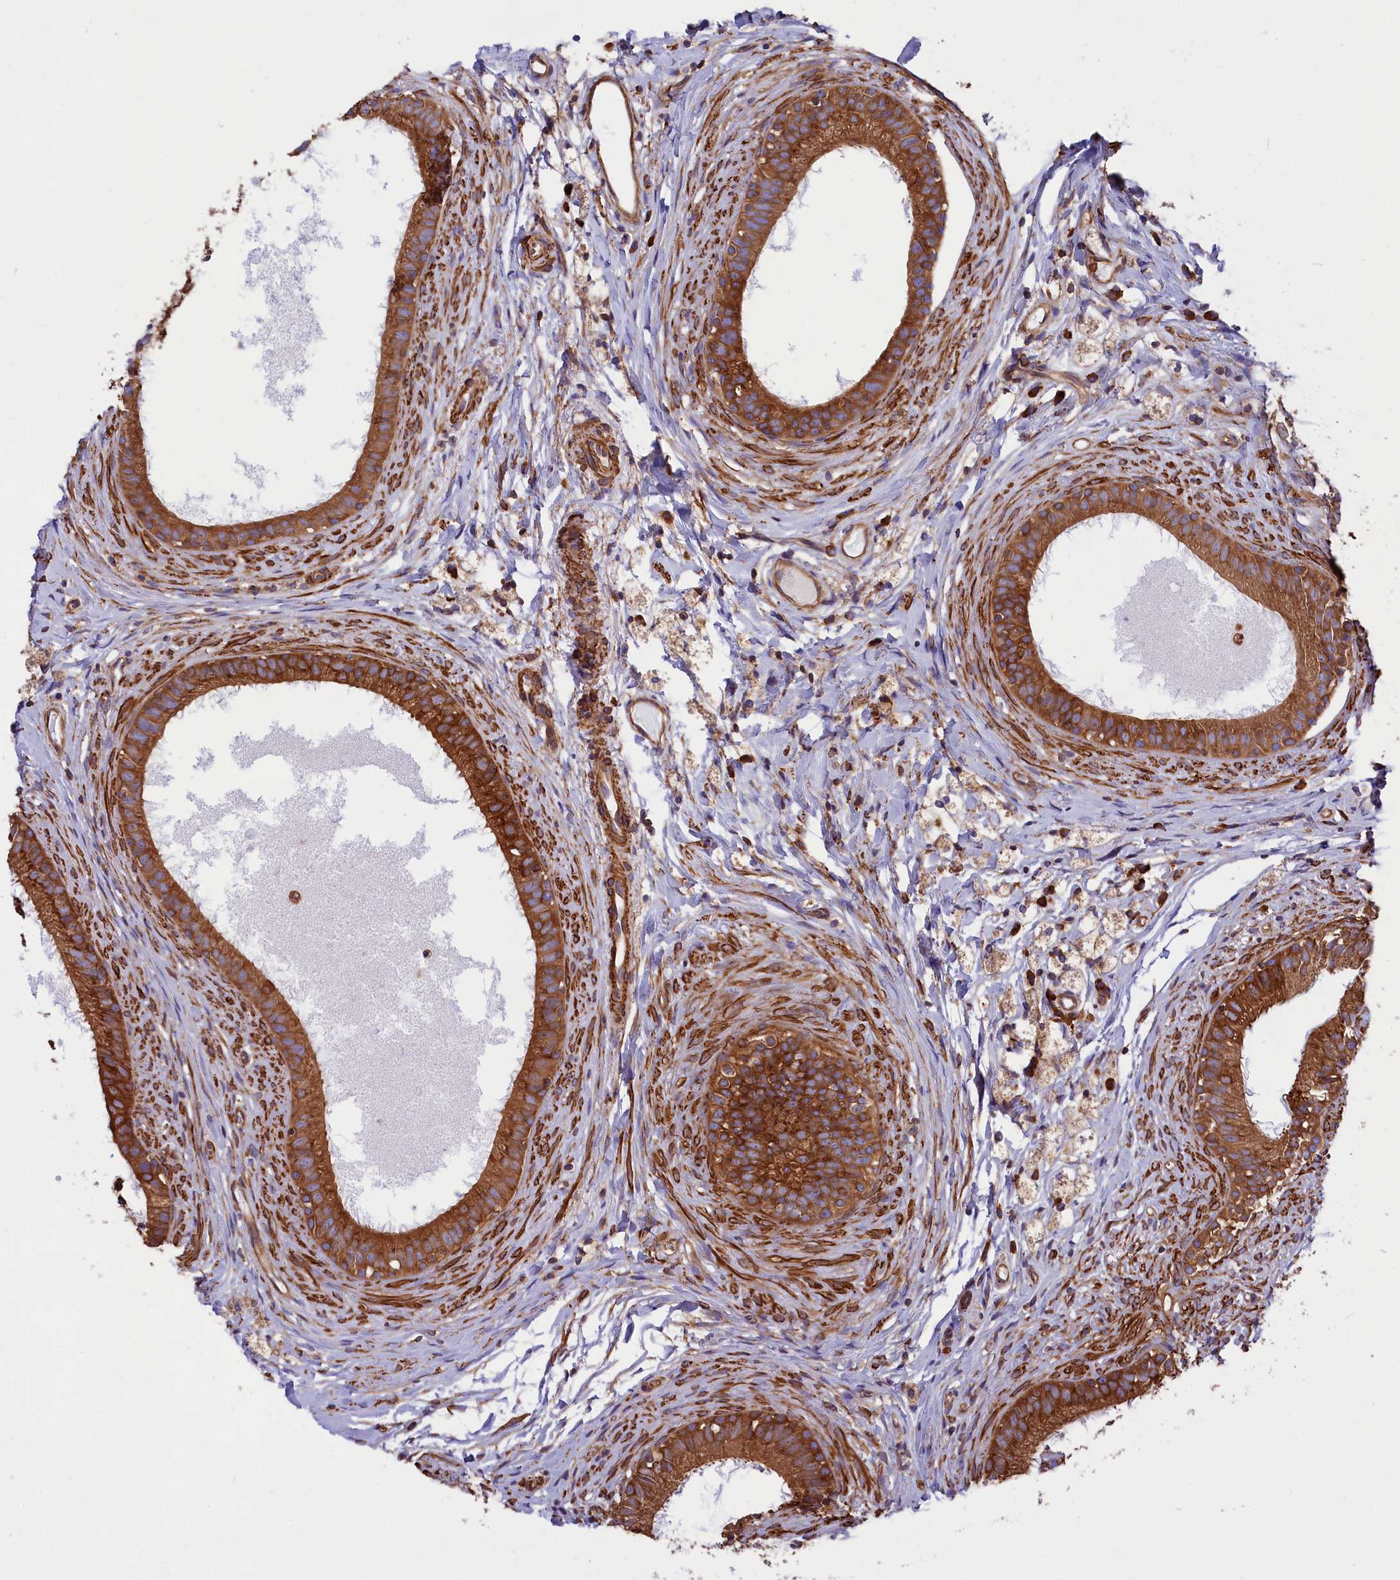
{"staining": {"intensity": "strong", "quantity": ">75%", "location": "cytoplasmic/membranous"}, "tissue": "epididymis", "cell_type": "Glandular cells", "image_type": "normal", "snomed": [{"axis": "morphology", "description": "Normal tissue, NOS"}, {"axis": "topography", "description": "Epididymis"}], "caption": "Immunohistochemistry micrograph of normal human epididymis stained for a protein (brown), which demonstrates high levels of strong cytoplasmic/membranous staining in approximately >75% of glandular cells.", "gene": "GYS1", "patient": {"sex": "male", "age": 80}}